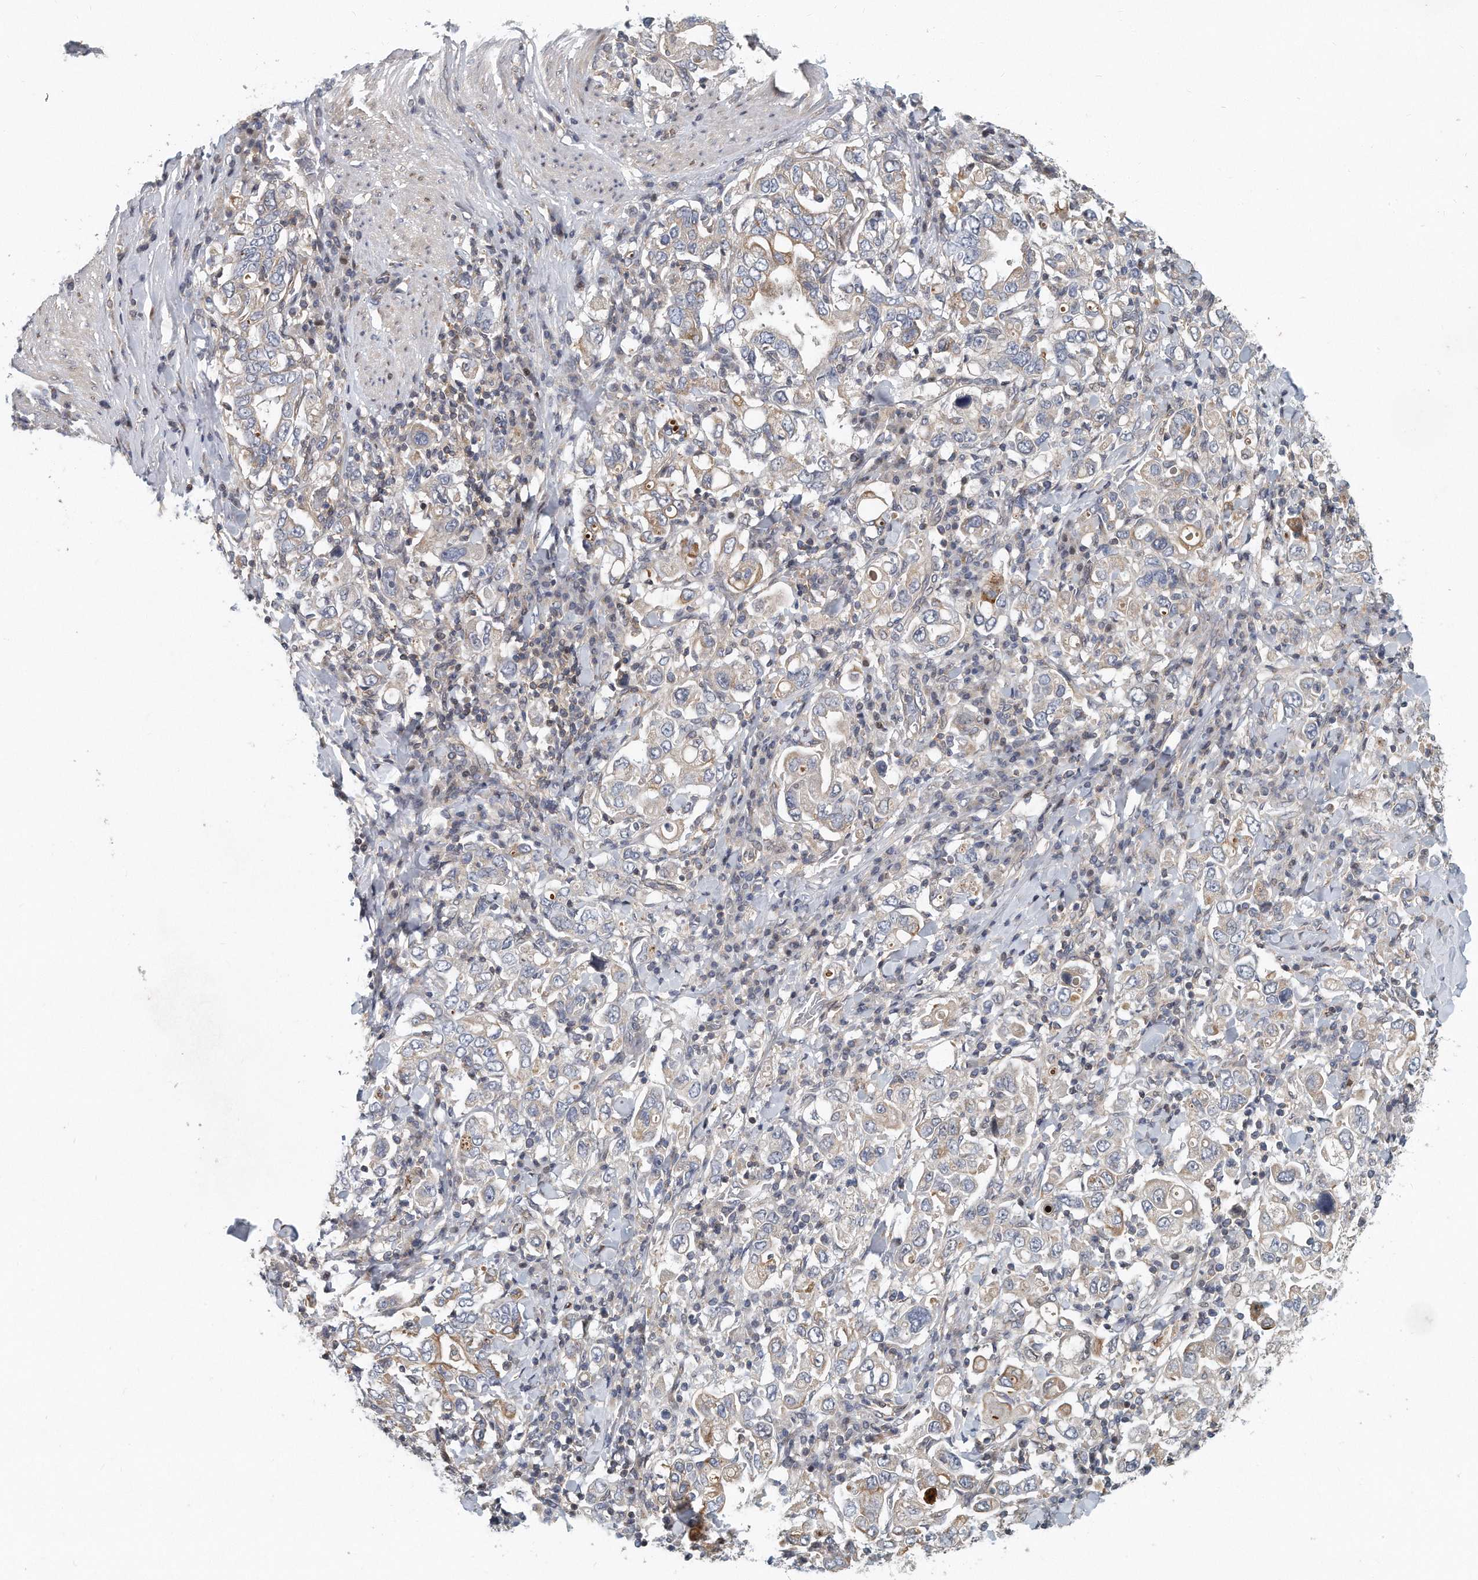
{"staining": {"intensity": "moderate", "quantity": "<25%", "location": "cytoplasmic/membranous"}, "tissue": "stomach cancer", "cell_type": "Tumor cells", "image_type": "cancer", "snomed": [{"axis": "morphology", "description": "Adenocarcinoma, NOS"}, {"axis": "topography", "description": "Stomach, upper"}], "caption": "Immunohistochemical staining of human adenocarcinoma (stomach) demonstrates low levels of moderate cytoplasmic/membranous positivity in about <25% of tumor cells.", "gene": "PCDH8", "patient": {"sex": "male", "age": 62}}